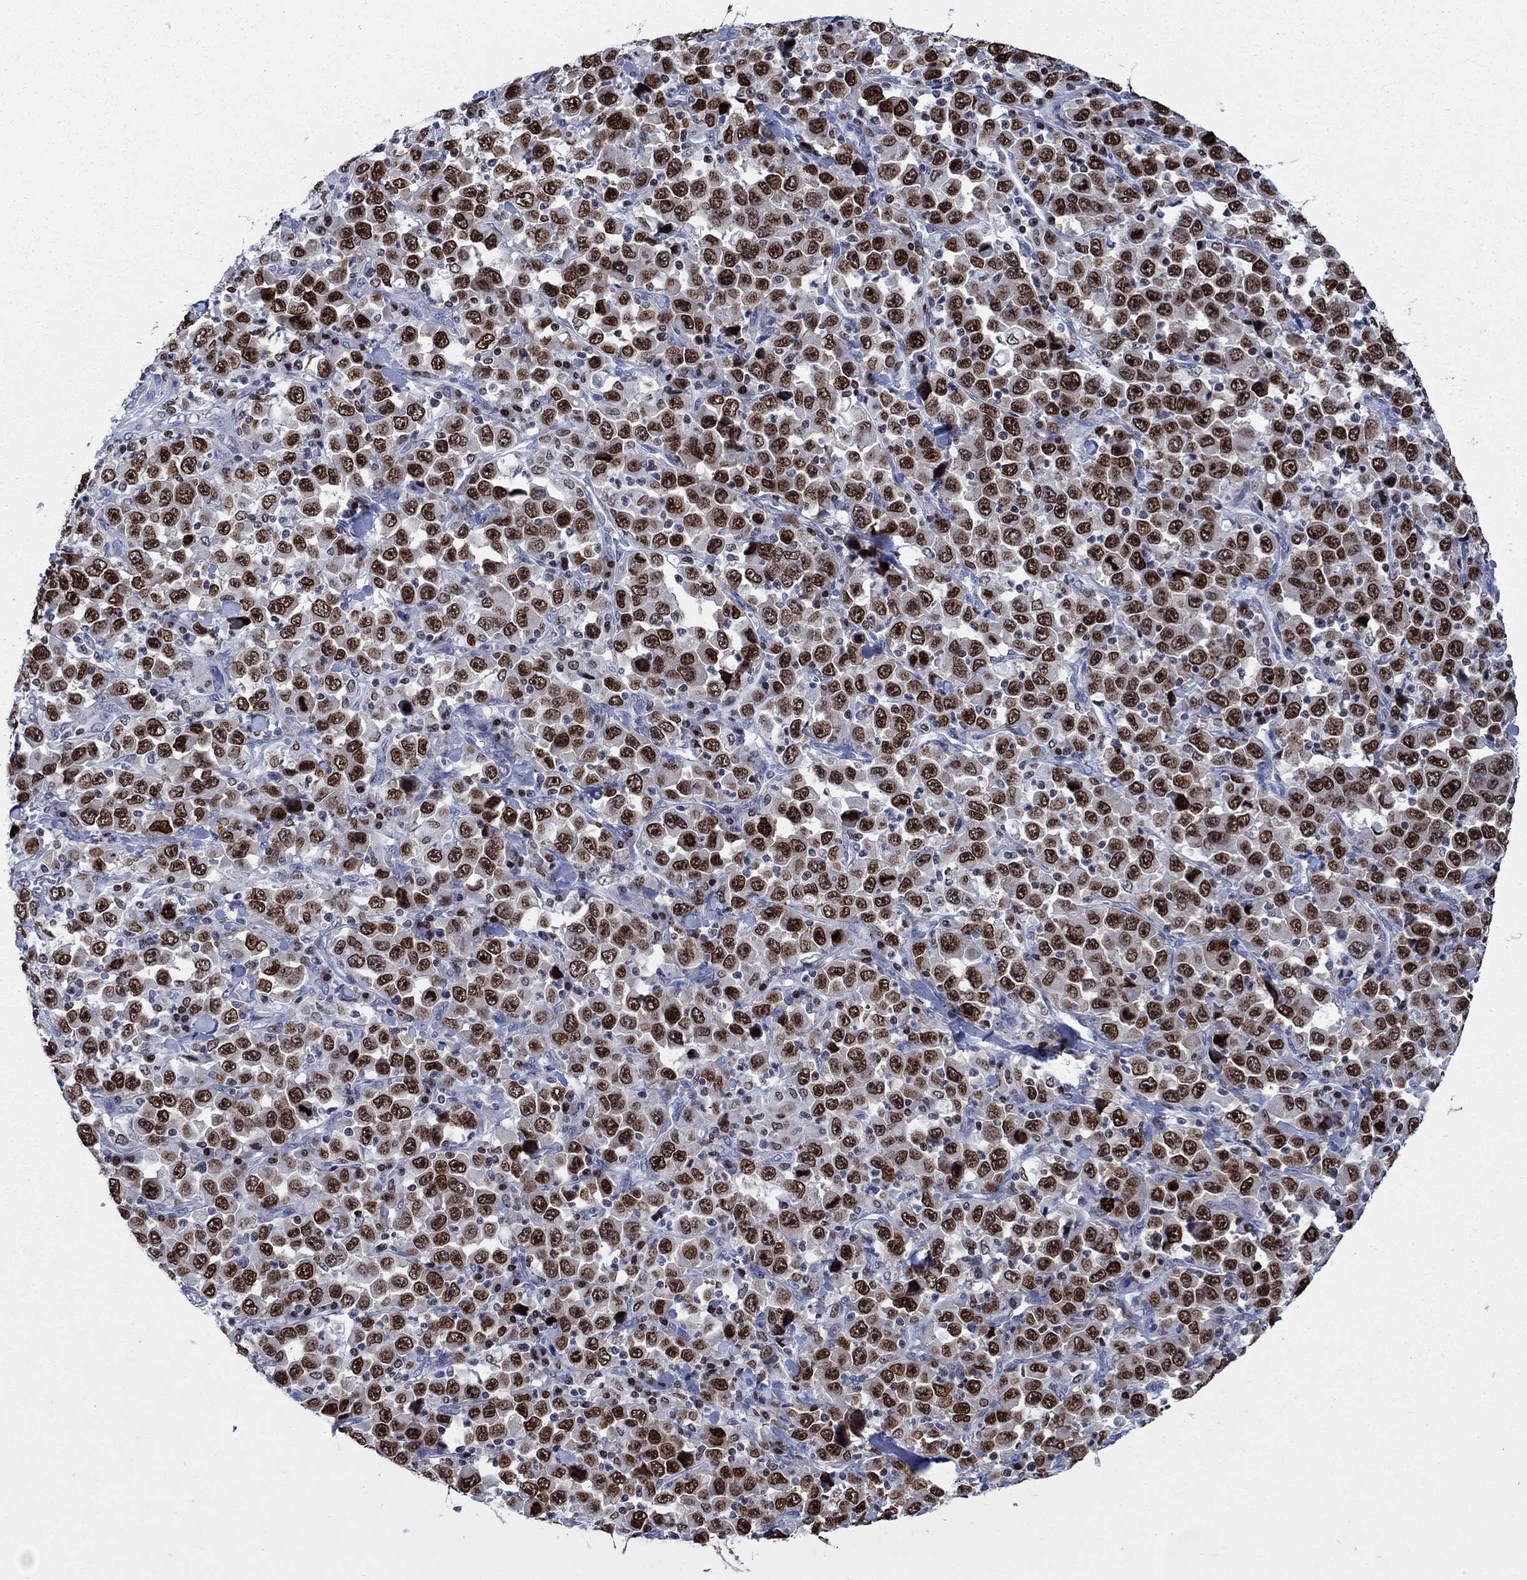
{"staining": {"intensity": "moderate", "quantity": ">75%", "location": "nuclear"}, "tissue": "stomach cancer", "cell_type": "Tumor cells", "image_type": "cancer", "snomed": [{"axis": "morphology", "description": "Normal tissue, NOS"}, {"axis": "morphology", "description": "Adenocarcinoma, NOS"}, {"axis": "topography", "description": "Stomach, upper"}, {"axis": "topography", "description": "Stomach"}], "caption": "About >75% of tumor cells in stomach adenocarcinoma exhibit moderate nuclear protein staining as visualized by brown immunohistochemical staining.", "gene": "HMGA1", "patient": {"sex": "male", "age": 59}}